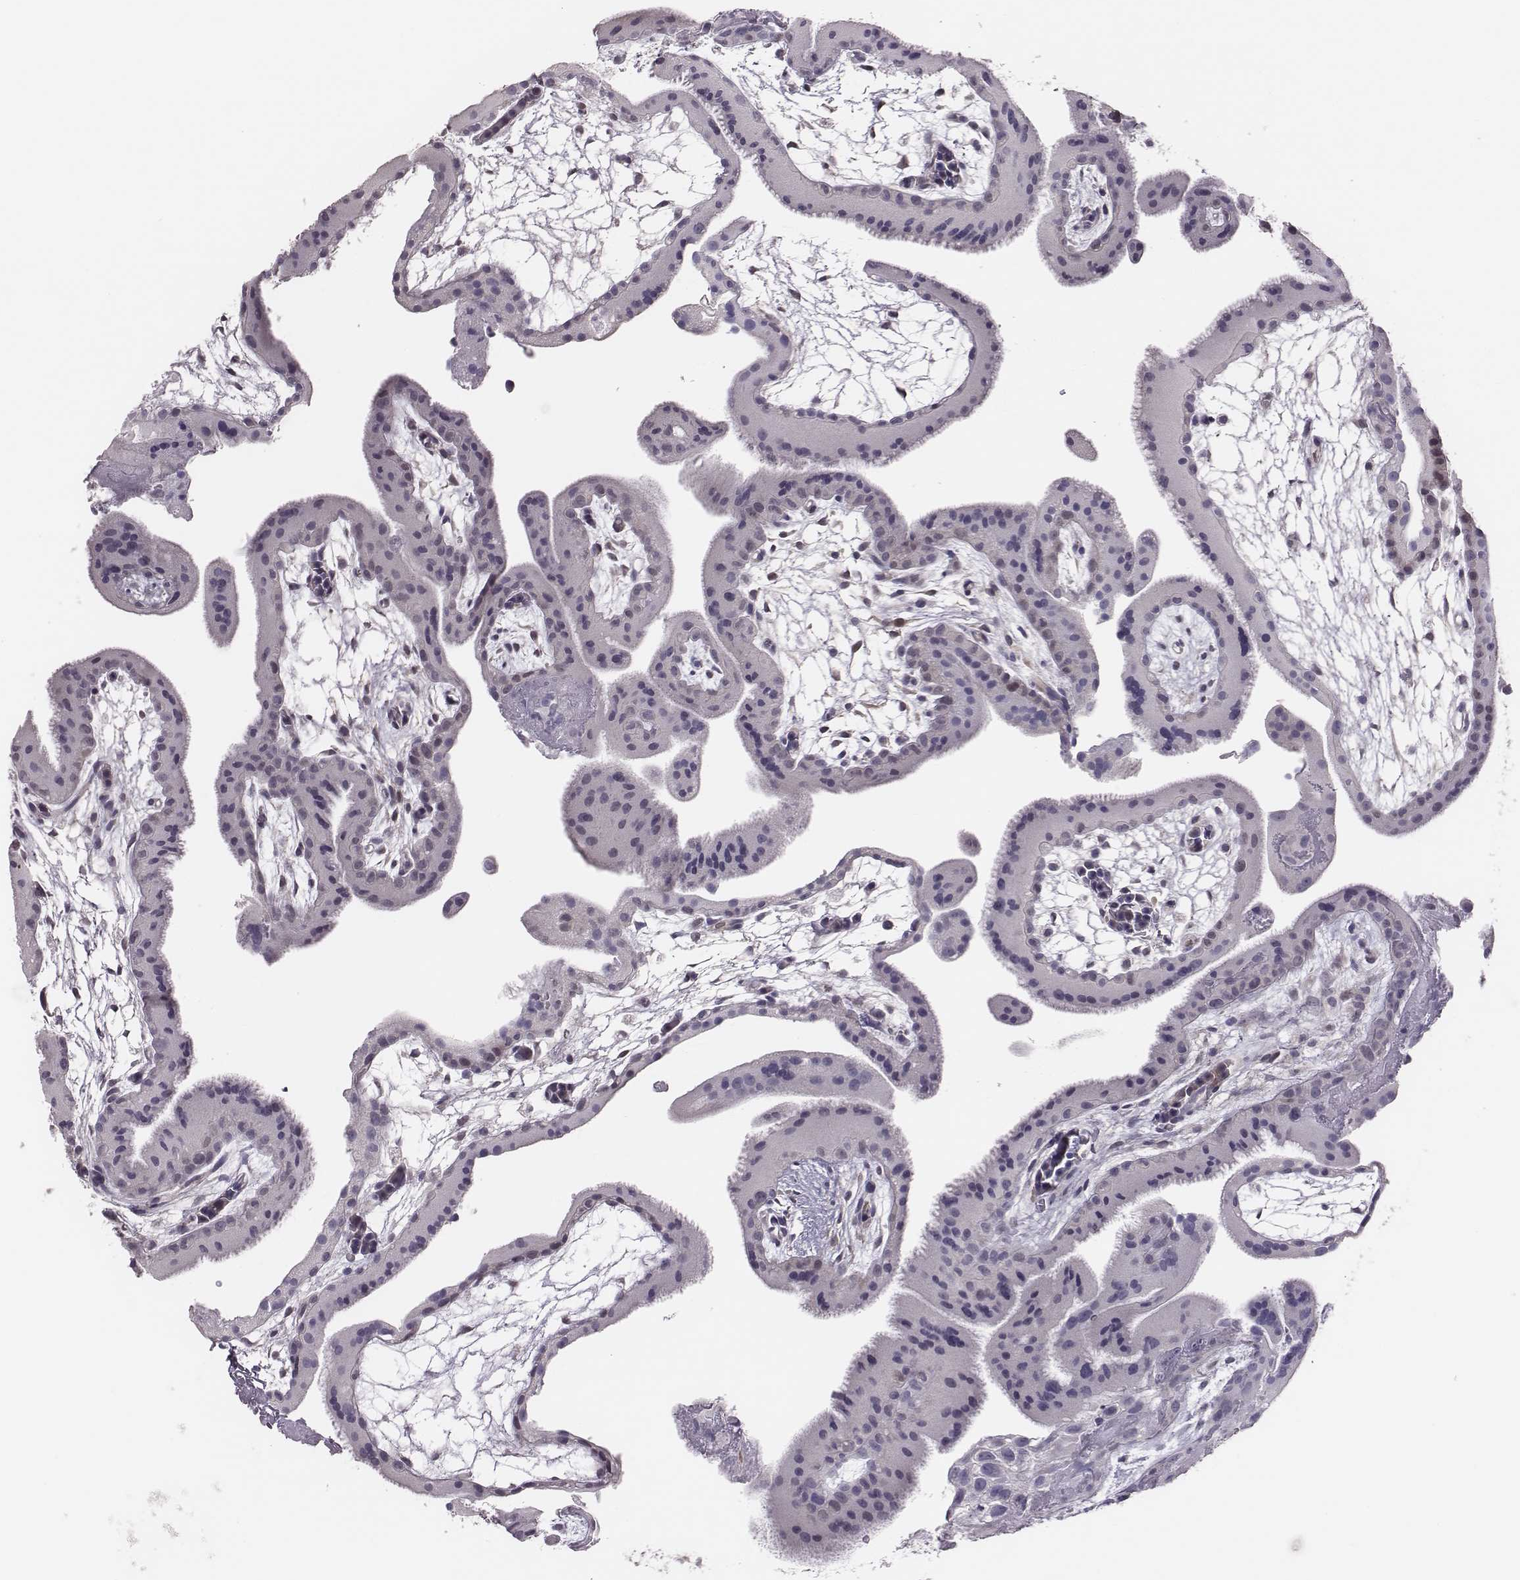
{"staining": {"intensity": "negative", "quantity": "none", "location": "none"}, "tissue": "placenta", "cell_type": "Decidual cells", "image_type": "normal", "snomed": [{"axis": "morphology", "description": "Normal tissue, NOS"}, {"axis": "topography", "description": "Placenta"}], "caption": "Placenta stained for a protein using immunohistochemistry shows no staining decidual cells.", "gene": "SCML2", "patient": {"sex": "female", "age": 19}}